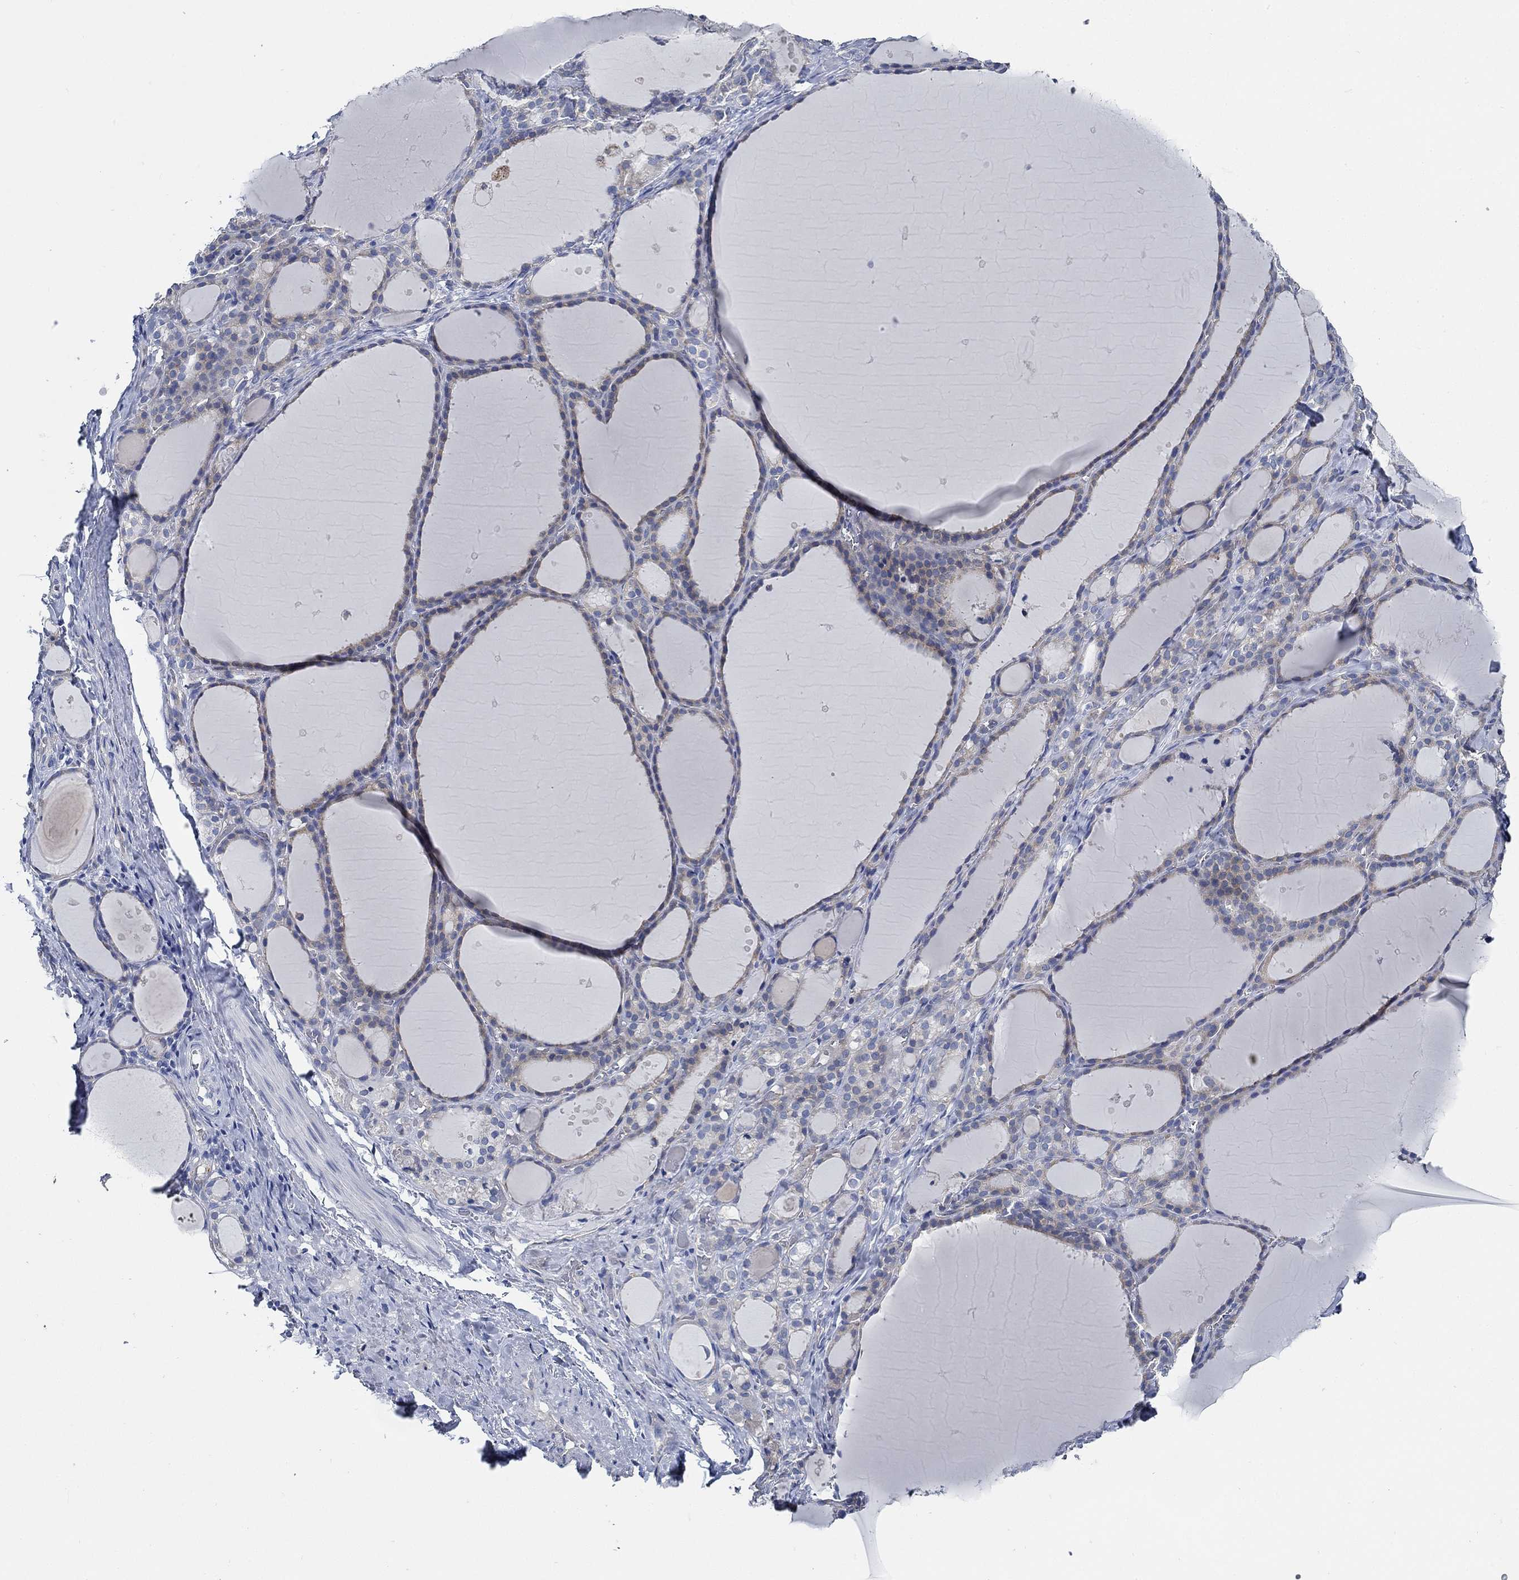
{"staining": {"intensity": "weak", "quantity": "25%-75%", "location": "cytoplasmic/membranous"}, "tissue": "thyroid gland", "cell_type": "Glandular cells", "image_type": "normal", "snomed": [{"axis": "morphology", "description": "Normal tissue, NOS"}, {"axis": "topography", "description": "Thyroid gland"}], "caption": "Thyroid gland stained for a protein (brown) exhibits weak cytoplasmic/membranous positive expression in approximately 25%-75% of glandular cells.", "gene": "HECW2", "patient": {"sex": "male", "age": 68}}